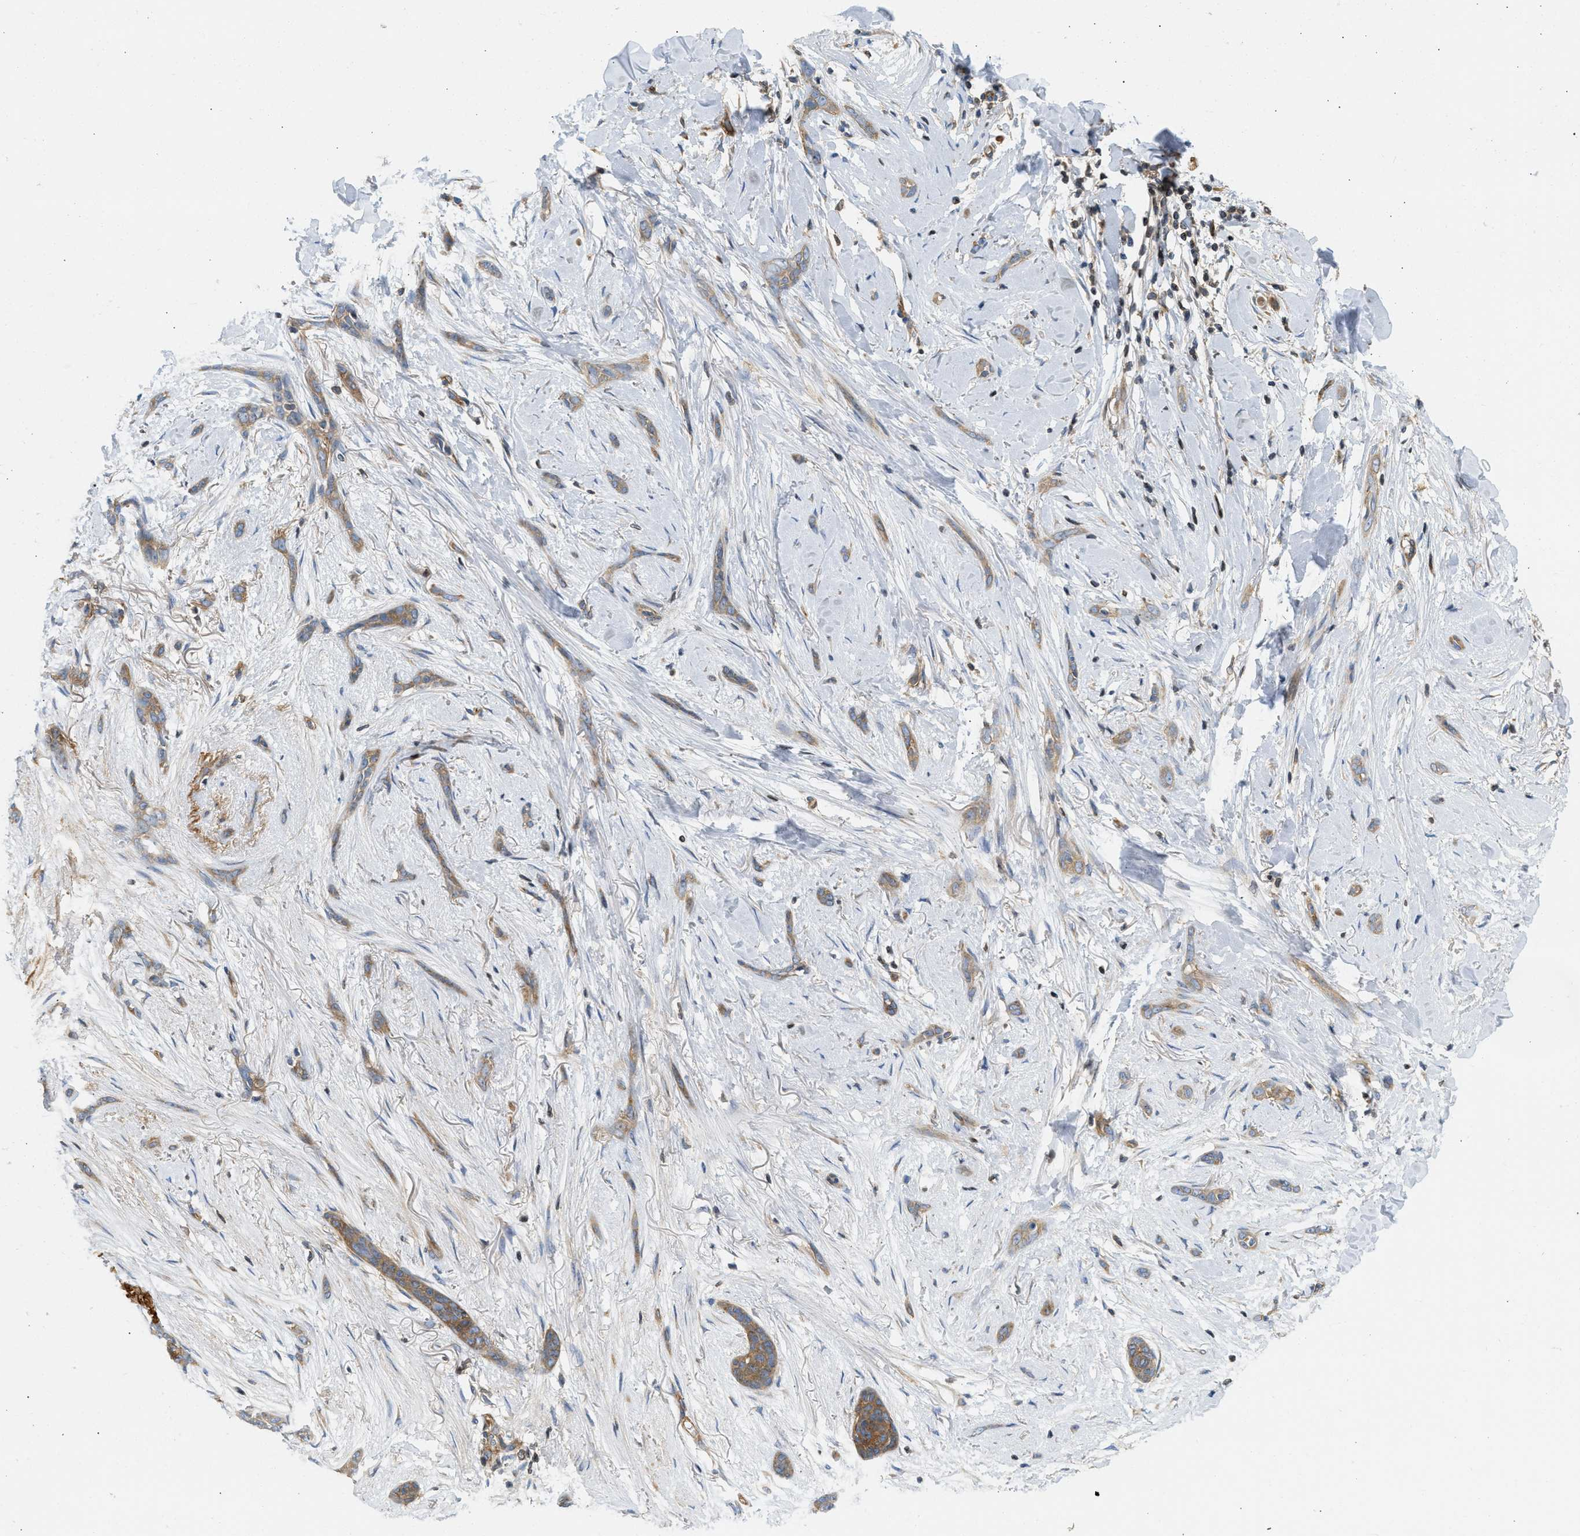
{"staining": {"intensity": "moderate", "quantity": ">75%", "location": "cytoplasmic/membranous"}, "tissue": "skin cancer", "cell_type": "Tumor cells", "image_type": "cancer", "snomed": [{"axis": "morphology", "description": "Basal cell carcinoma"}, {"axis": "morphology", "description": "Adnexal tumor, benign"}, {"axis": "topography", "description": "Skin"}], "caption": "Tumor cells demonstrate medium levels of moderate cytoplasmic/membranous positivity in approximately >75% of cells in human benign adnexal tumor (skin).", "gene": "STRN", "patient": {"sex": "female", "age": 42}}